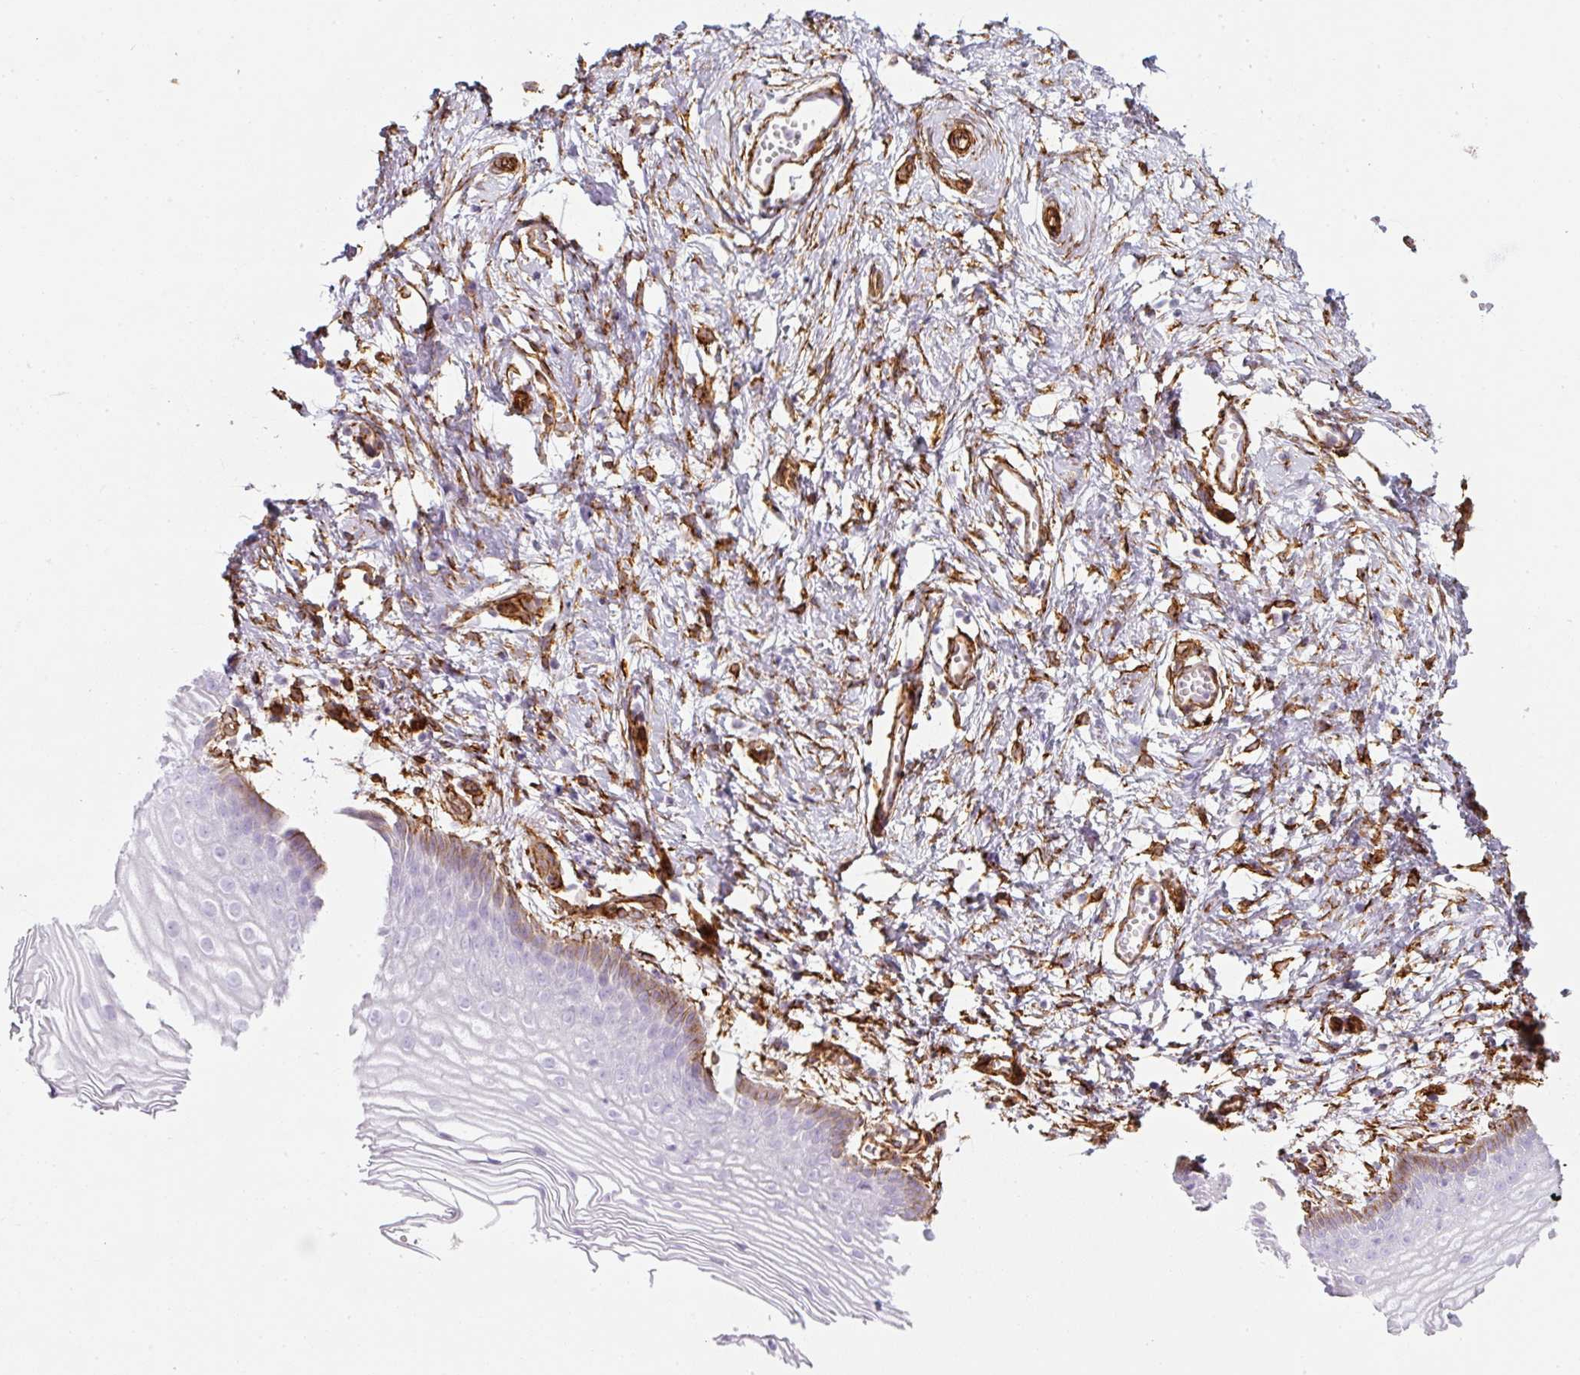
{"staining": {"intensity": "moderate", "quantity": "<25%", "location": "cytoplasmic/membranous"}, "tissue": "vagina", "cell_type": "Squamous epithelial cells", "image_type": "normal", "snomed": [{"axis": "morphology", "description": "Normal tissue, NOS"}, {"axis": "topography", "description": "Vagina"}], "caption": "Moderate cytoplasmic/membranous positivity is identified in approximately <25% of squamous epithelial cells in benign vagina.", "gene": "CAVIN3", "patient": {"sex": "female", "age": 56}}